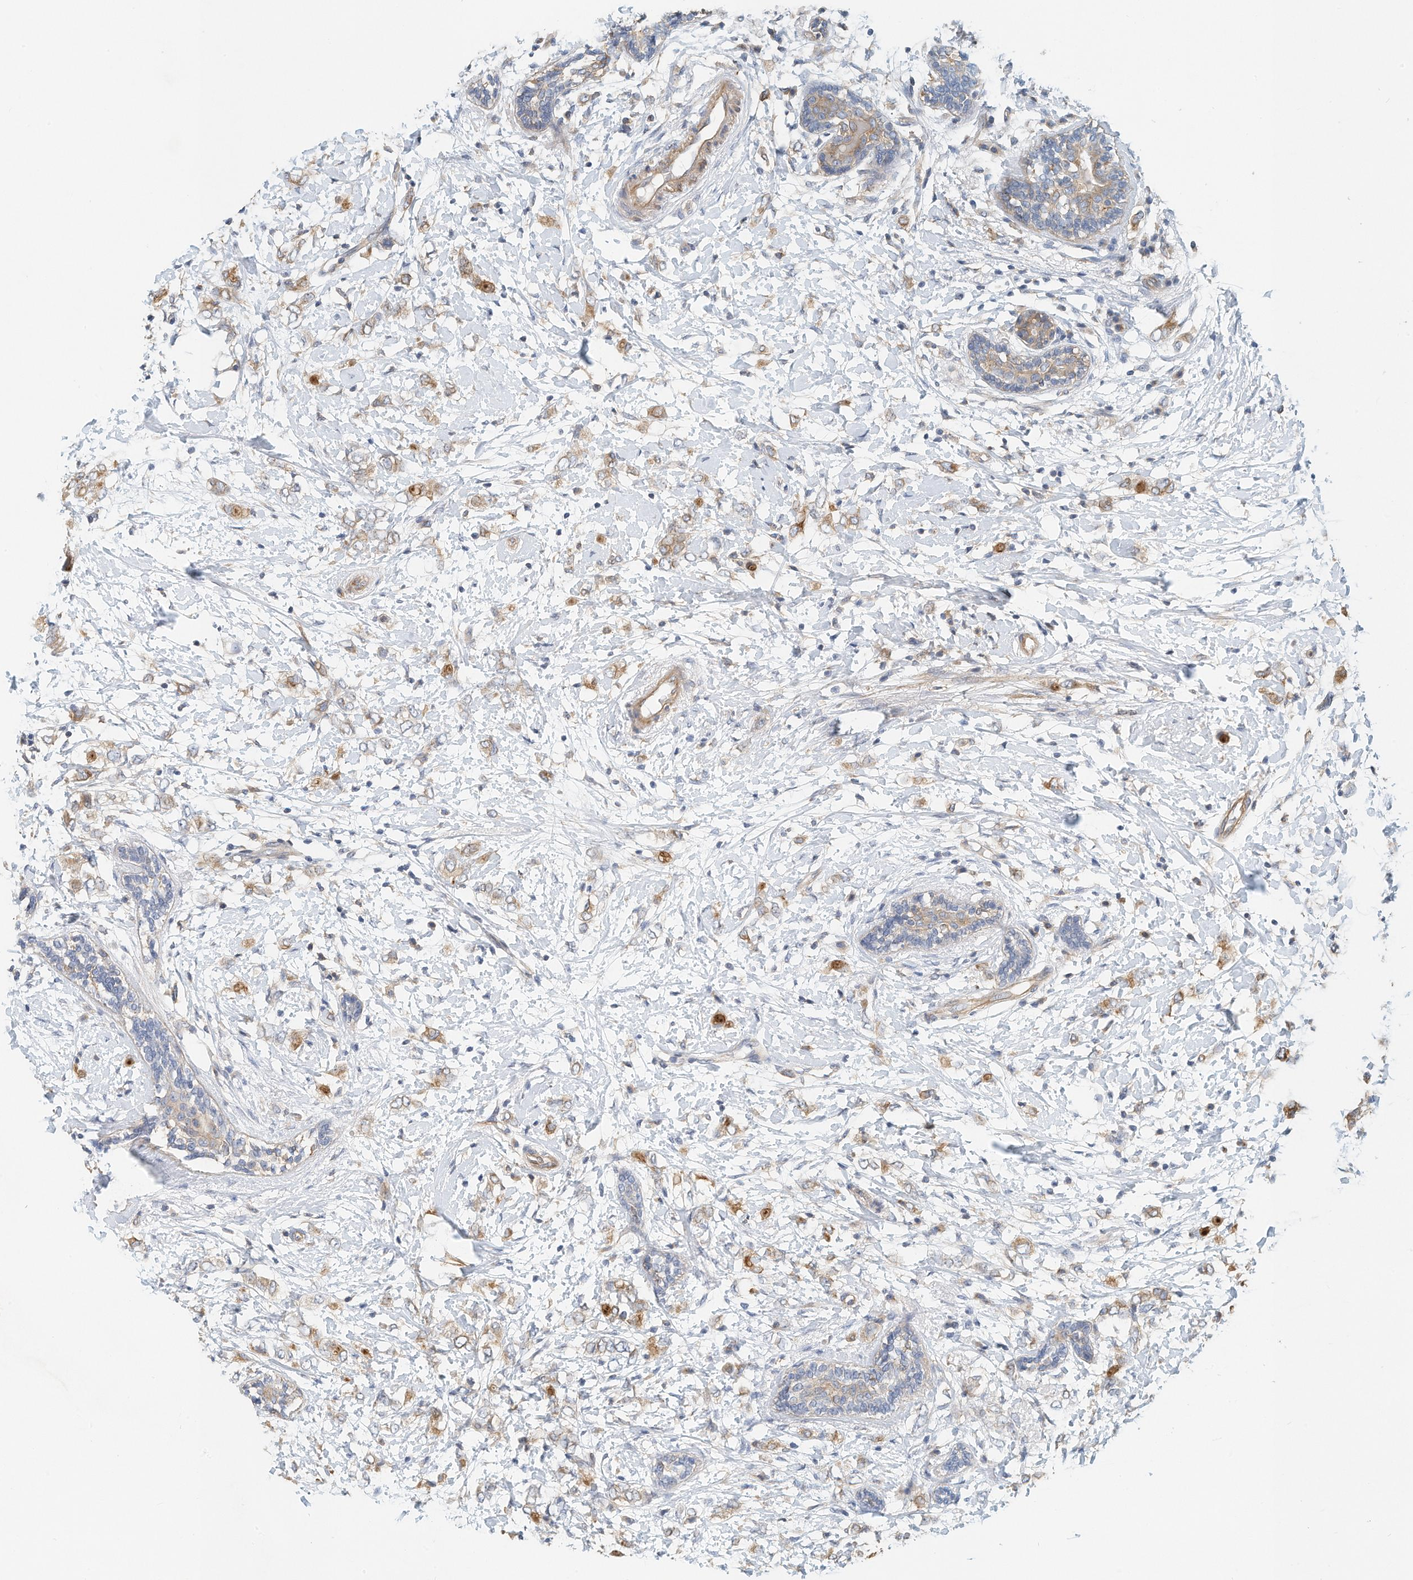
{"staining": {"intensity": "moderate", "quantity": "25%-75%", "location": "cytoplasmic/membranous"}, "tissue": "breast cancer", "cell_type": "Tumor cells", "image_type": "cancer", "snomed": [{"axis": "morphology", "description": "Normal tissue, NOS"}, {"axis": "morphology", "description": "Lobular carcinoma"}, {"axis": "topography", "description": "Breast"}], "caption": "Immunohistochemical staining of human lobular carcinoma (breast) reveals medium levels of moderate cytoplasmic/membranous protein staining in about 25%-75% of tumor cells.", "gene": "MICAL1", "patient": {"sex": "female", "age": 47}}